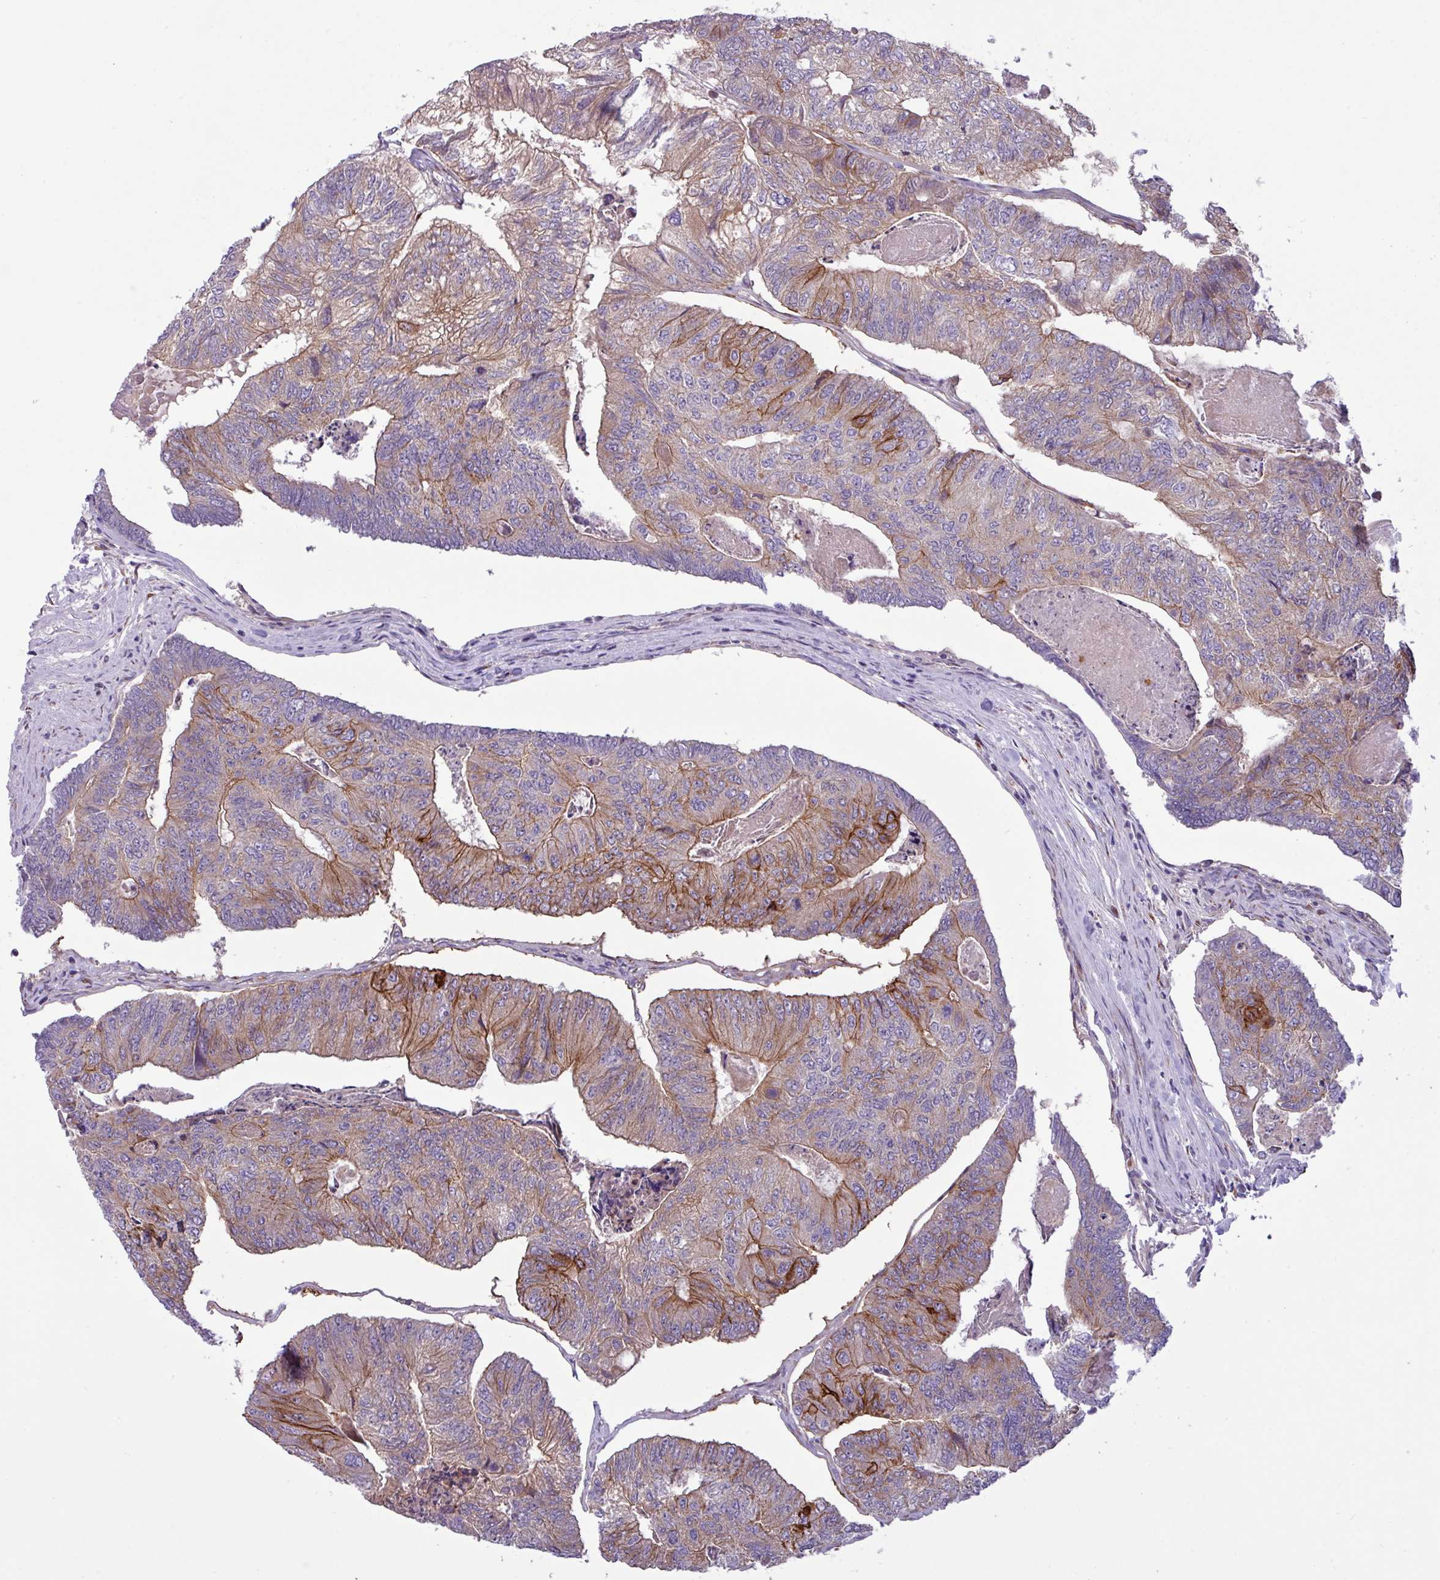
{"staining": {"intensity": "moderate", "quantity": "25%-75%", "location": "cytoplasmic/membranous"}, "tissue": "colorectal cancer", "cell_type": "Tumor cells", "image_type": "cancer", "snomed": [{"axis": "morphology", "description": "Adenocarcinoma, NOS"}, {"axis": "topography", "description": "Colon"}], "caption": "This photomicrograph displays immunohistochemistry (IHC) staining of human colorectal adenocarcinoma, with medium moderate cytoplasmic/membranous expression in approximately 25%-75% of tumor cells.", "gene": "RAB19", "patient": {"sex": "female", "age": 67}}